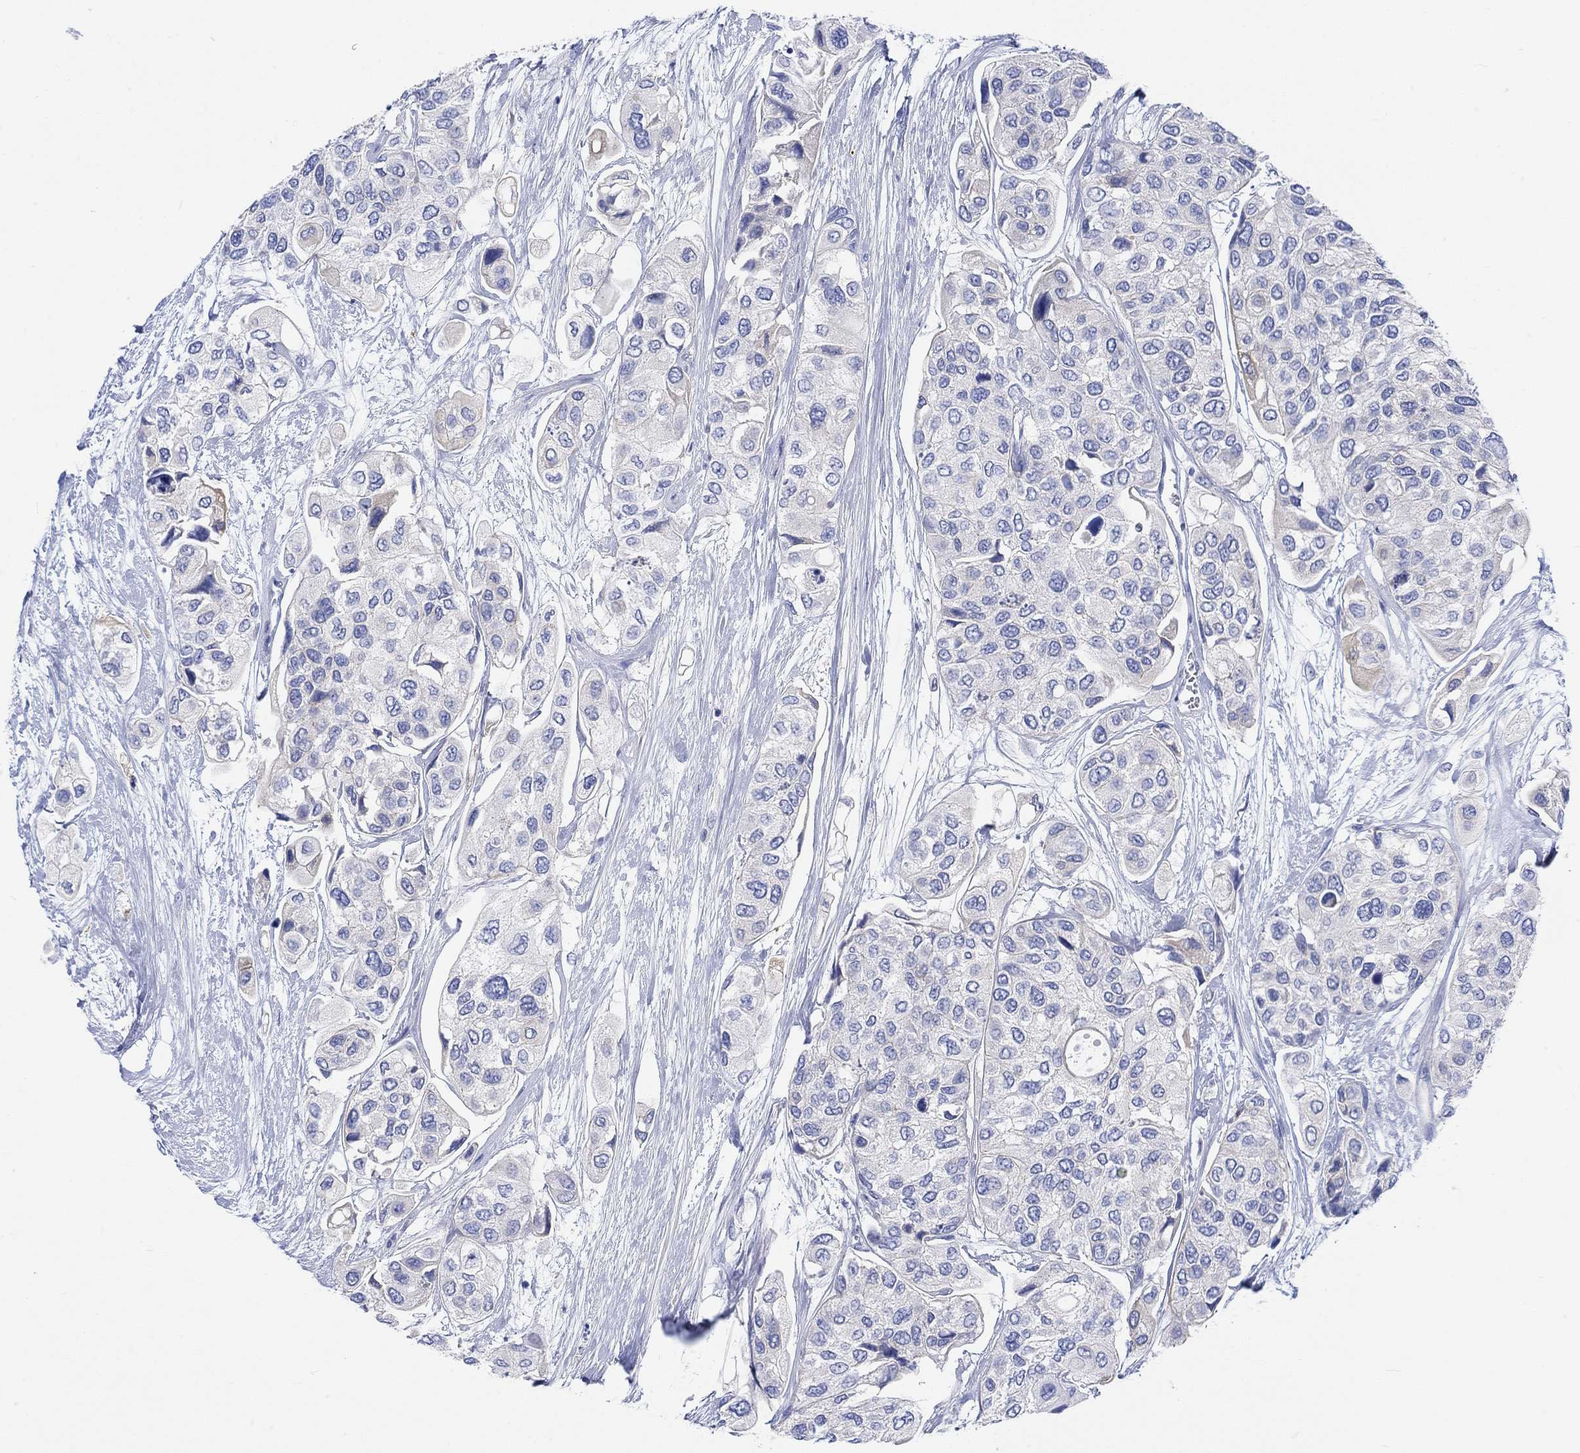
{"staining": {"intensity": "negative", "quantity": "none", "location": "none"}, "tissue": "urothelial cancer", "cell_type": "Tumor cells", "image_type": "cancer", "snomed": [{"axis": "morphology", "description": "Urothelial carcinoma, High grade"}, {"axis": "topography", "description": "Urinary bladder"}], "caption": "Tumor cells show no significant protein staining in urothelial cancer.", "gene": "REEP6", "patient": {"sex": "male", "age": 77}}